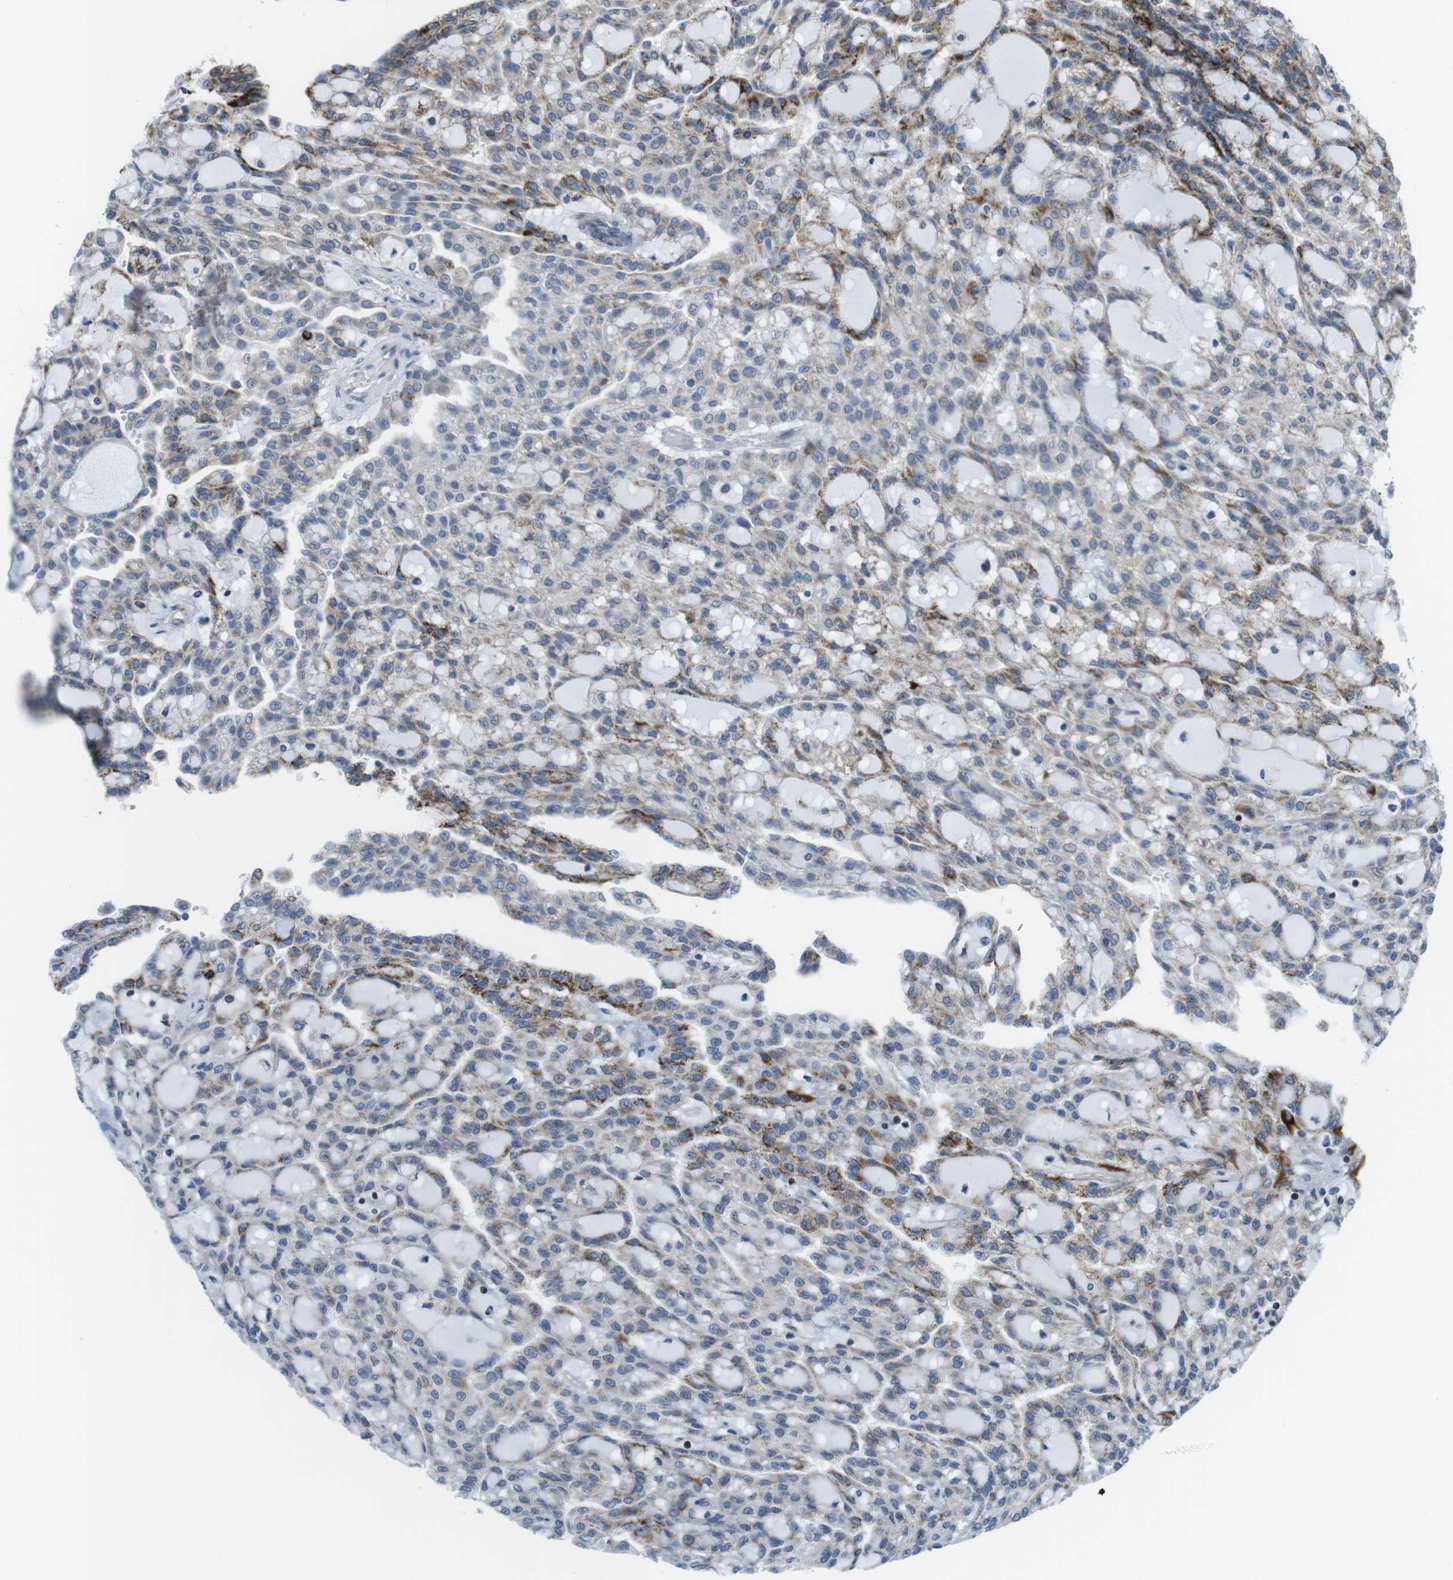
{"staining": {"intensity": "moderate", "quantity": "<25%", "location": "cytoplasmic/membranous"}, "tissue": "renal cancer", "cell_type": "Tumor cells", "image_type": "cancer", "snomed": [{"axis": "morphology", "description": "Adenocarcinoma, NOS"}, {"axis": "topography", "description": "Kidney"}], "caption": "A high-resolution micrograph shows immunohistochemistry staining of renal cancer, which demonstrates moderate cytoplasmic/membranous staining in about <25% of tumor cells. (IHC, brightfield microscopy, high magnification).", "gene": "KCNE3", "patient": {"sex": "male", "age": 63}}